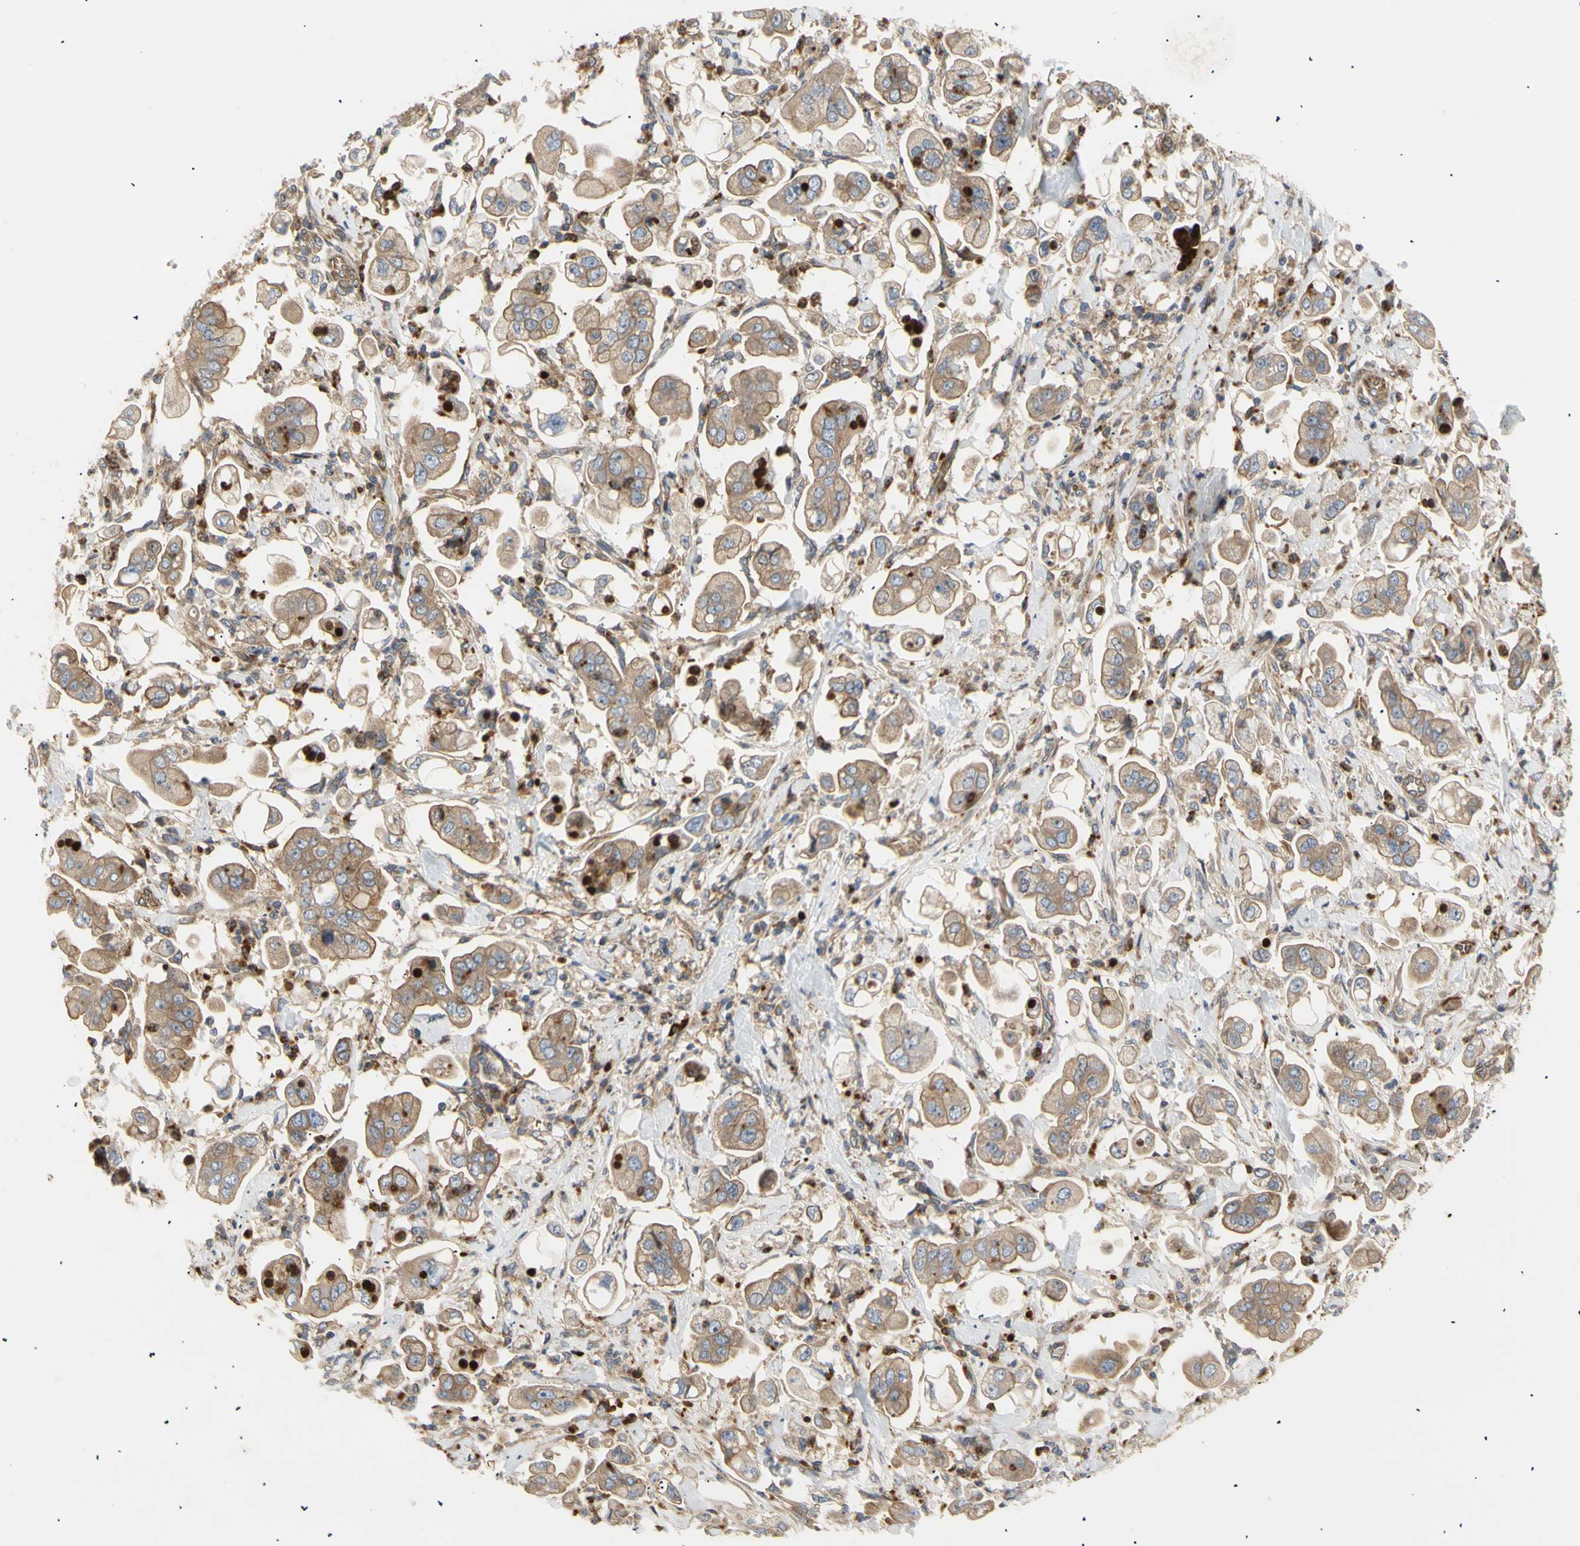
{"staining": {"intensity": "moderate", "quantity": ">75%", "location": "cytoplasmic/membranous"}, "tissue": "stomach cancer", "cell_type": "Tumor cells", "image_type": "cancer", "snomed": [{"axis": "morphology", "description": "Adenocarcinoma, NOS"}, {"axis": "topography", "description": "Stomach"}], "caption": "This is an image of IHC staining of stomach adenocarcinoma, which shows moderate positivity in the cytoplasmic/membranous of tumor cells.", "gene": "TUBG2", "patient": {"sex": "male", "age": 62}}